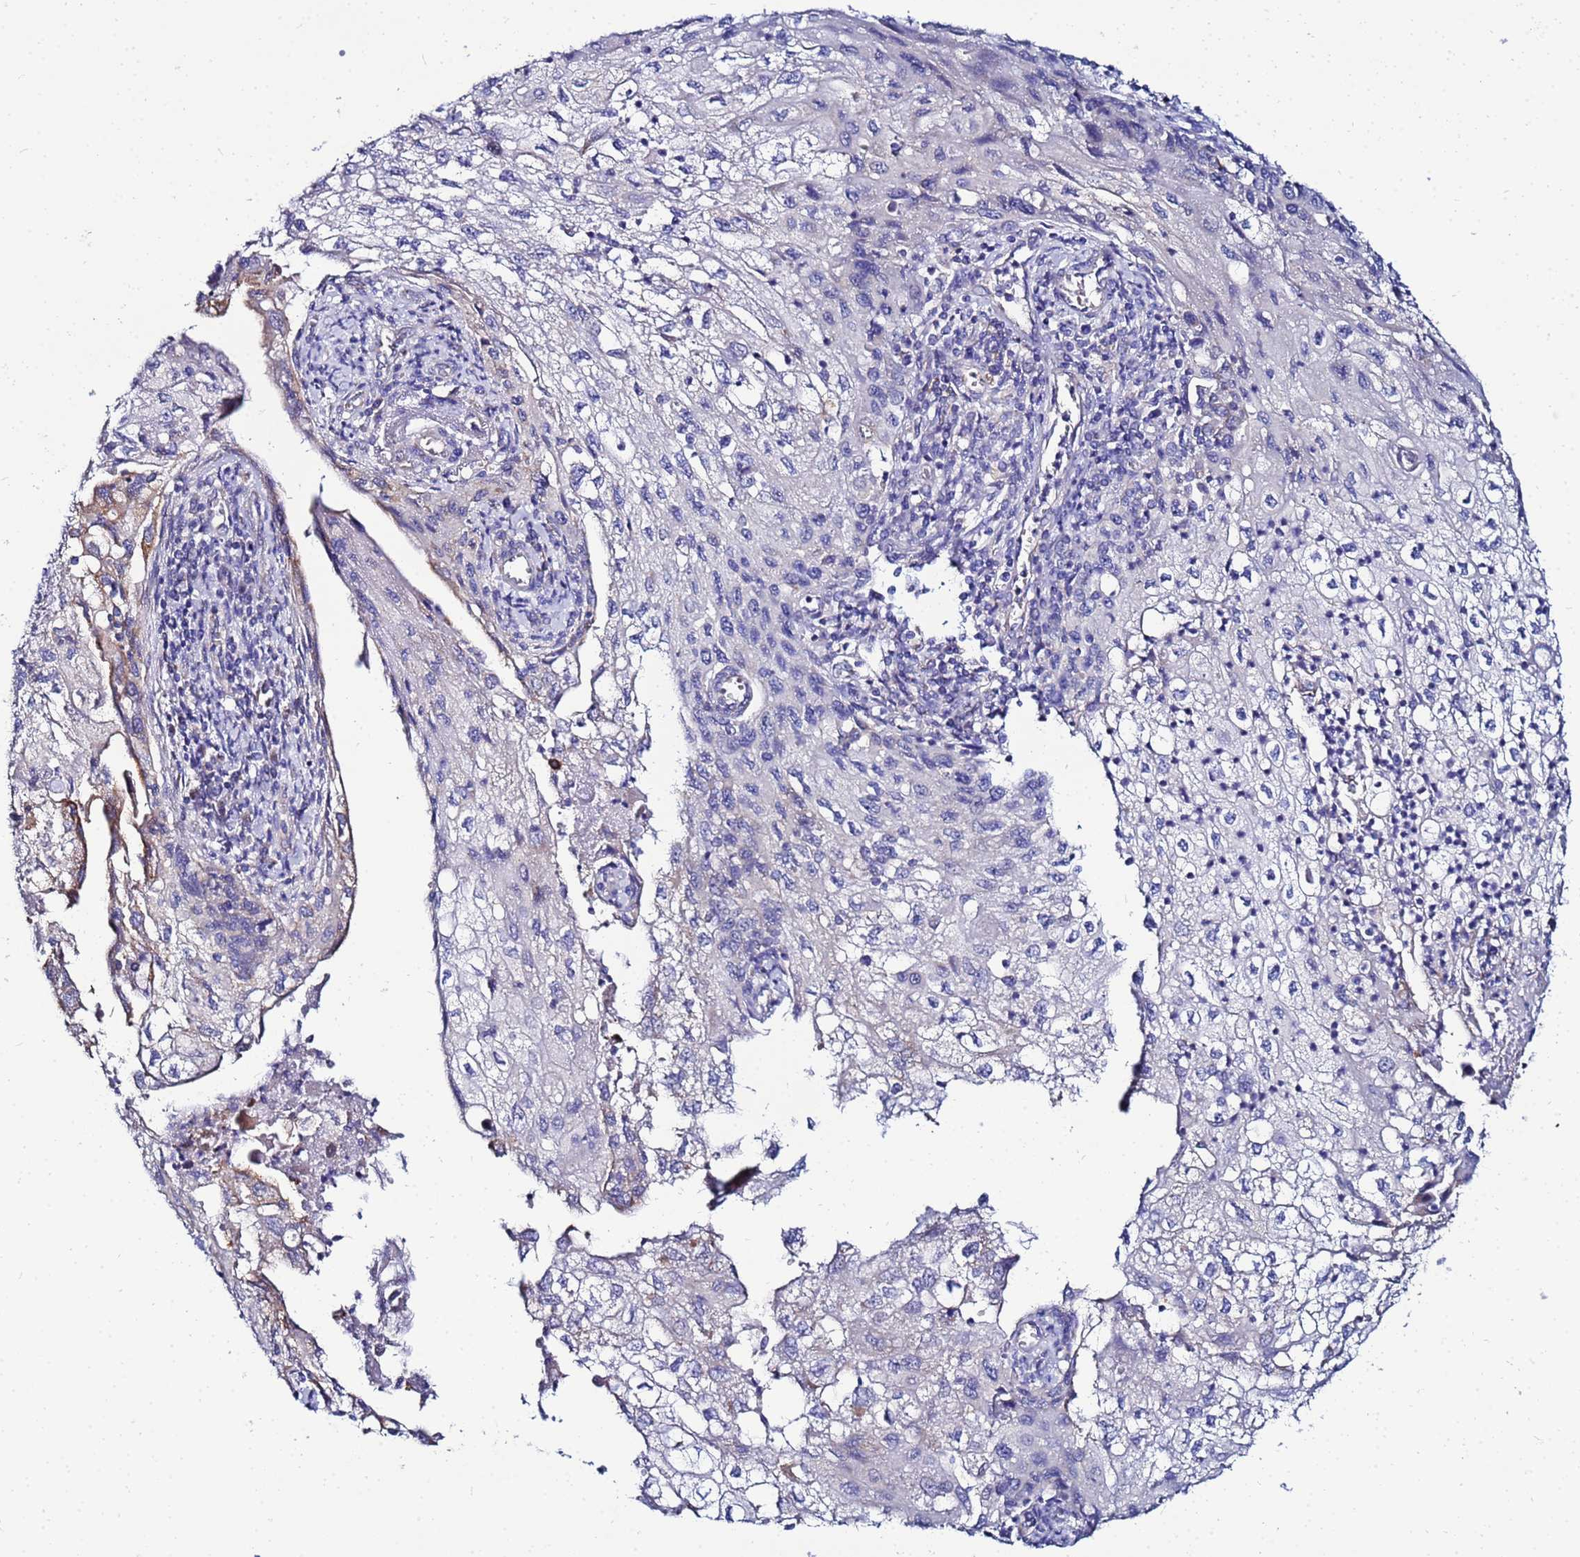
{"staining": {"intensity": "weak", "quantity": "25%-75%", "location": "cytoplasmic/membranous"}, "tissue": "cervical cancer", "cell_type": "Tumor cells", "image_type": "cancer", "snomed": [{"axis": "morphology", "description": "Squamous cell carcinoma, NOS"}, {"axis": "topography", "description": "Cervix"}], "caption": "Immunohistochemical staining of squamous cell carcinoma (cervical) demonstrates low levels of weak cytoplasmic/membranous protein staining in approximately 25%-75% of tumor cells.", "gene": "FAHD2A", "patient": {"sex": "female", "age": 67}}